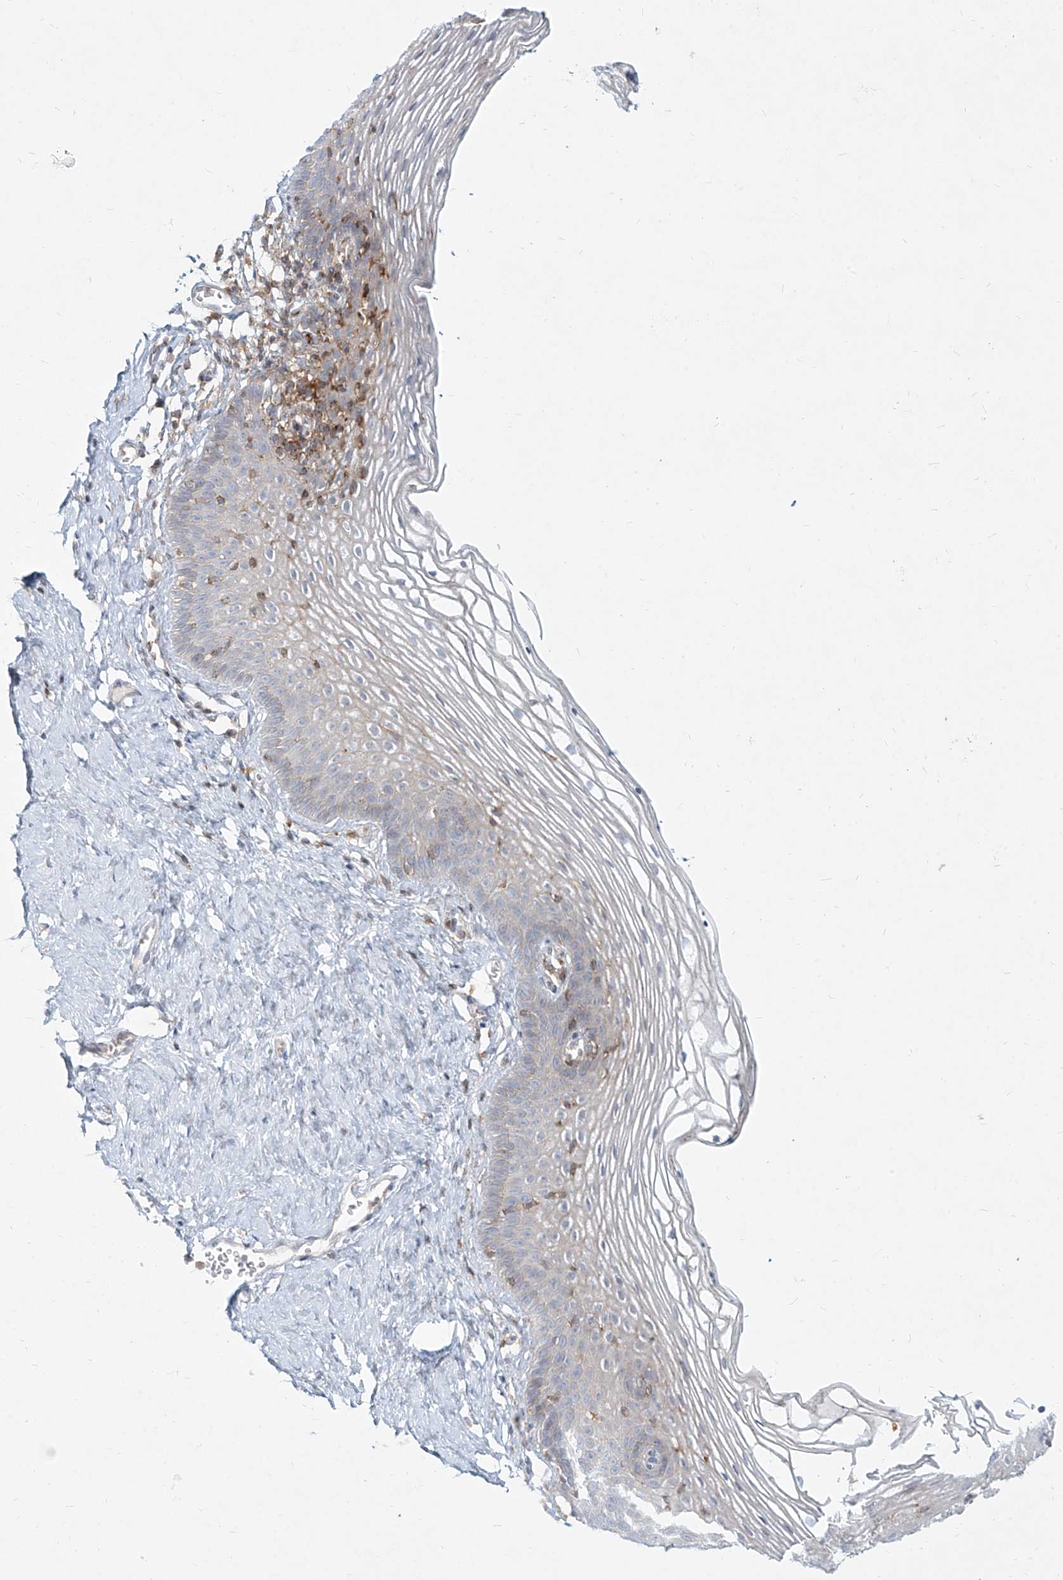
{"staining": {"intensity": "moderate", "quantity": "<25%", "location": "cytoplasmic/membranous"}, "tissue": "vagina", "cell_type": "Squamous epithelial cells", "image_type": "normal", "snomed": [{"axis": "morphology", "description": "Normal tissue, NOS"}, {"axis": "topography", "description": "Vagina"}], "caption": "Immunohistochemical staining of unremarkable vagina displays moderate cytoplasmic/membranous protein expression in about <25% of squamous epithelial cells.", "gene": "SLC2A12", "patient": {"sex": "female", "age": 32}}